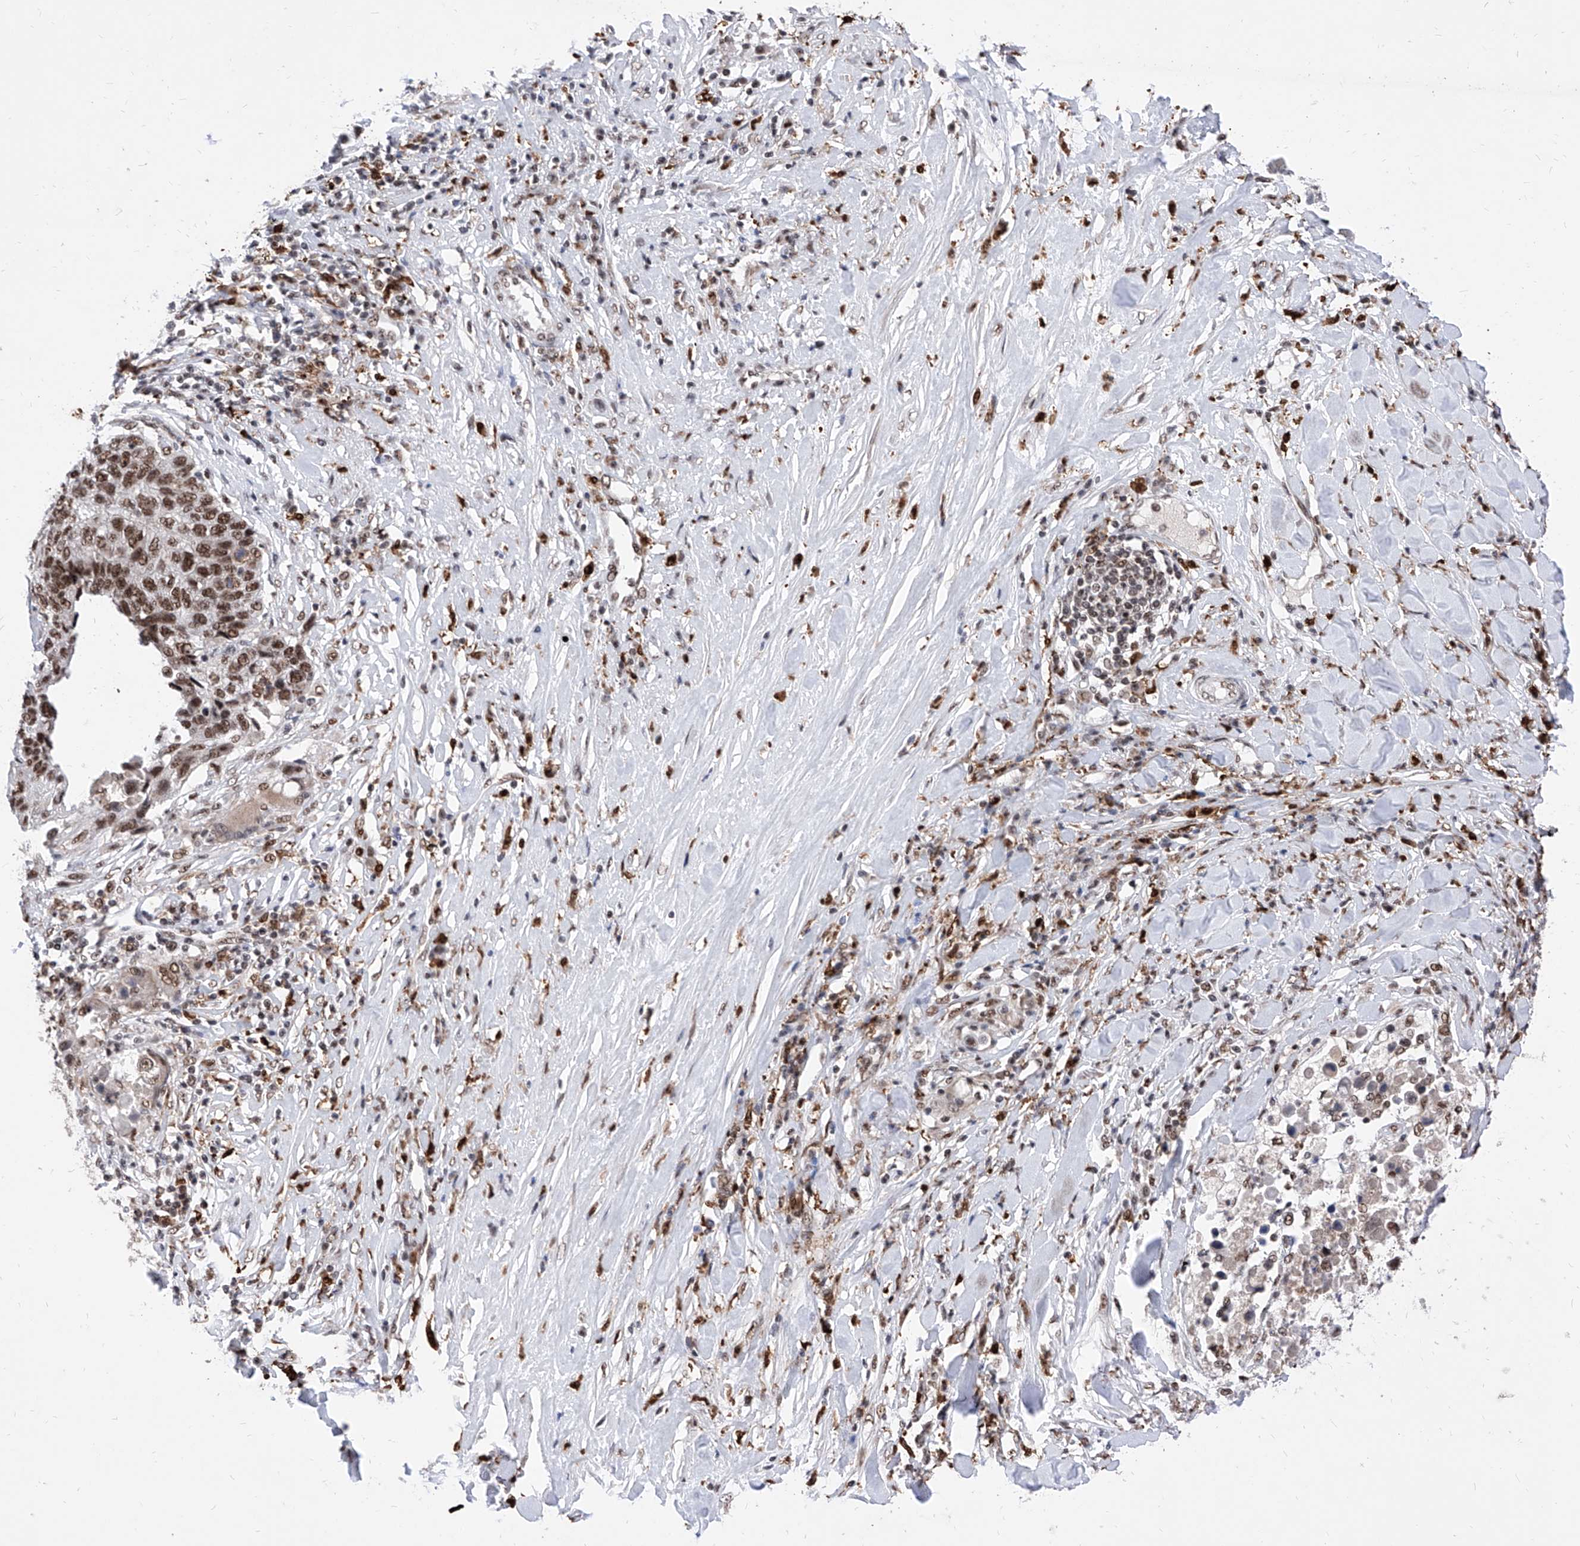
{"staining": {"intensity": "moderate", "quantity": ">75%", "location": "nuclear"}, "tissue": "lung cancer", "cell_type": "Tumor cells", "image_type": "cancer", "snomed": [{"axis": "morphology", "description": "Squamous cell carcinoma, NOS"}, {"axis": "topography", "description": "Lung"}], "caption": "This histopathology image shows lung cancer (squamous cell carcinoma) stained with immunohistochemistry (IHC) to label a protein in brown. The nuclear of tumor cells show moderate positivity for the protein. Nuclei are counter-stained blue.", "gene": "PHF5A", "patient": {"sex": "male", "age": 66}}